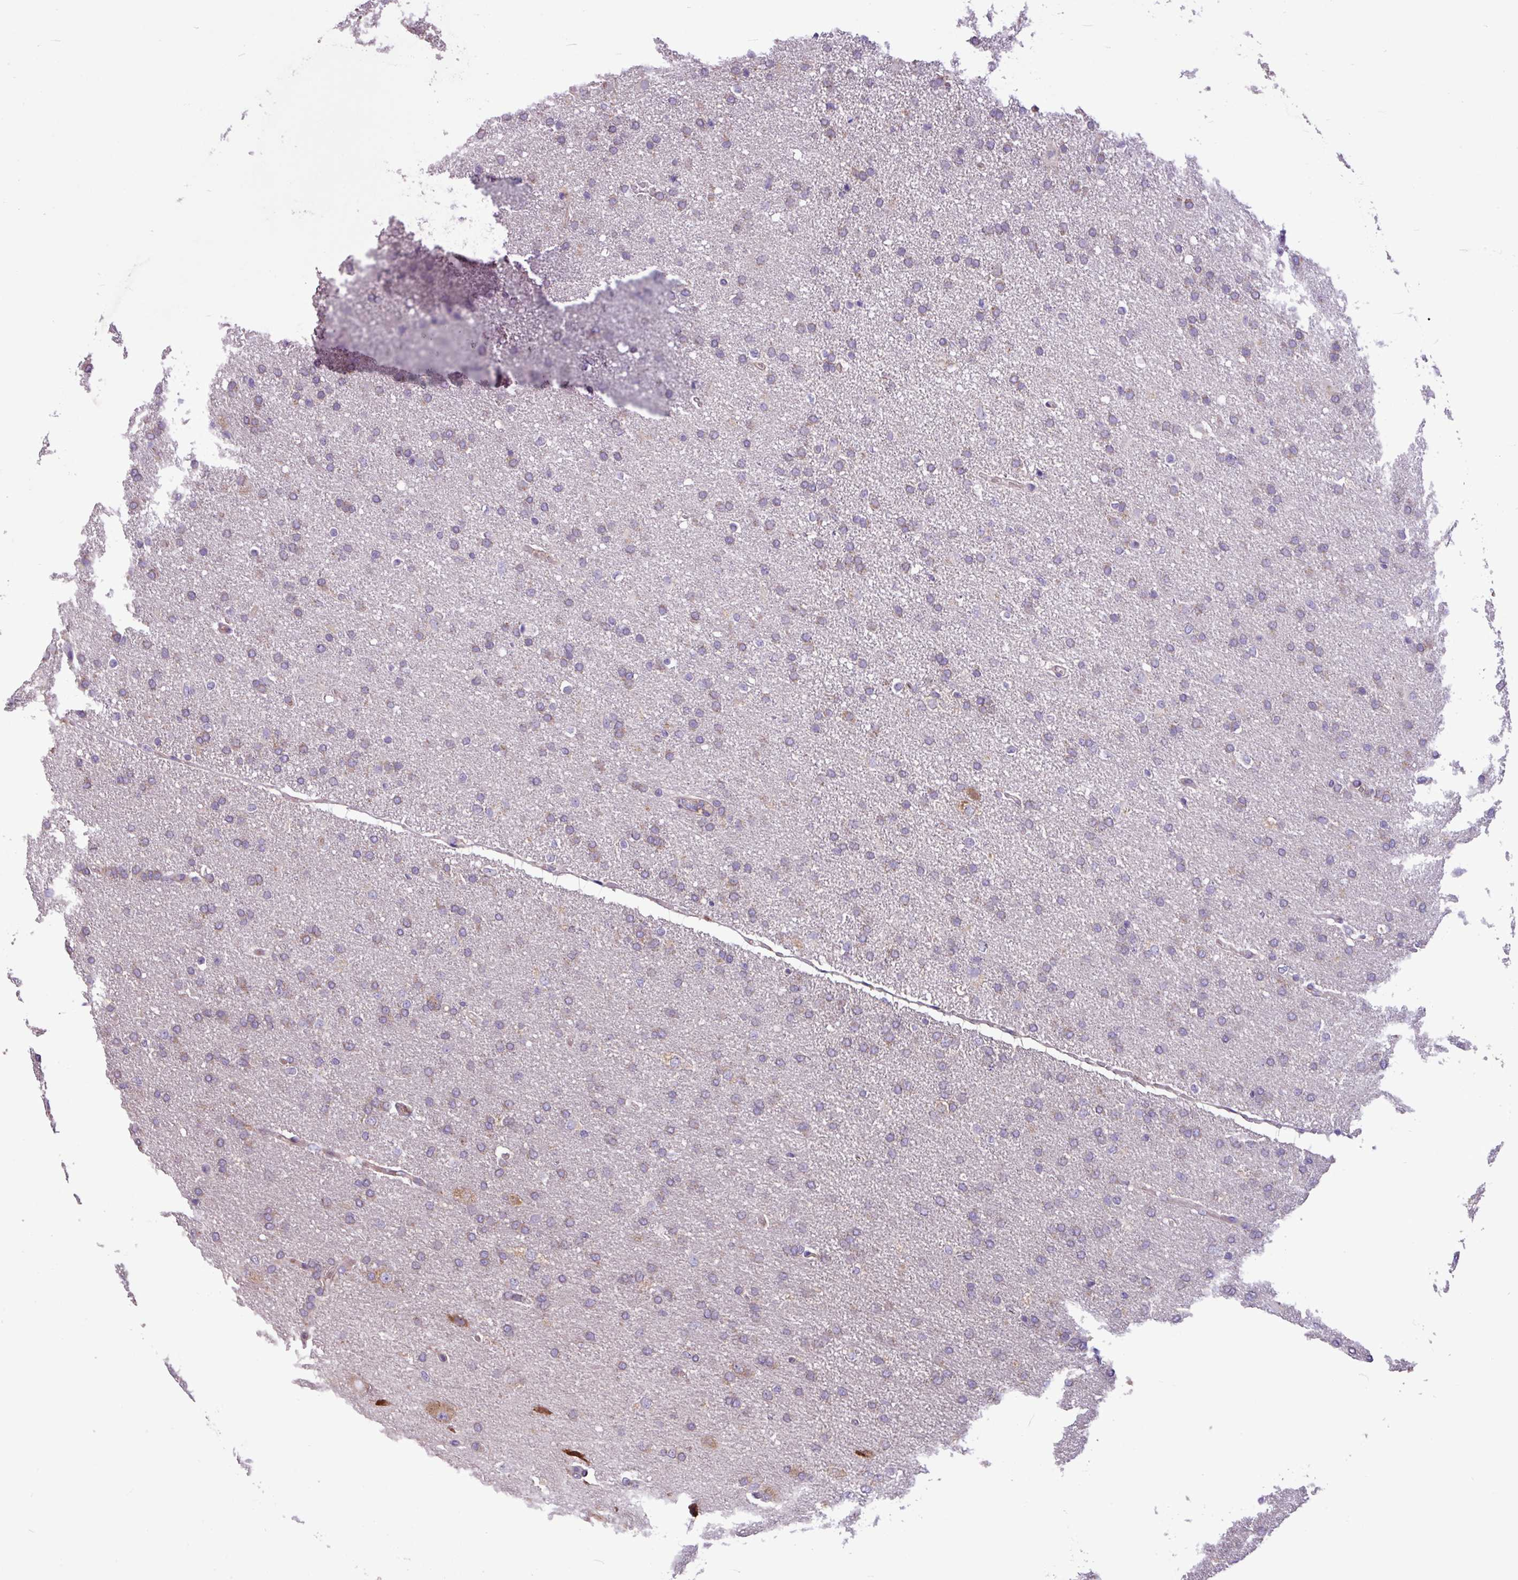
{"staining": {"intensity": "weak", "quantity": ">75%", "location": "cytoplasmic/membranous"}, "tissue": "glioma", "cell_type": "Tumor cells", "image_type": "cancer", "snomed": [{"axis": "morphology", "description": "Glioma, malignant, High grade"}, {"axis": "topography", "description": "Brain"}], "caption": "Immunohistochemistry (DAB (3,3'-diaminobenzidine)) staining of human high-grade glioma (malignant) displays weak cytoplasmic/membranous protein expression in approximately >75% of tumor cells.", "gene": "MROH2A", "patient": {"sex": "male", "age": 72}}